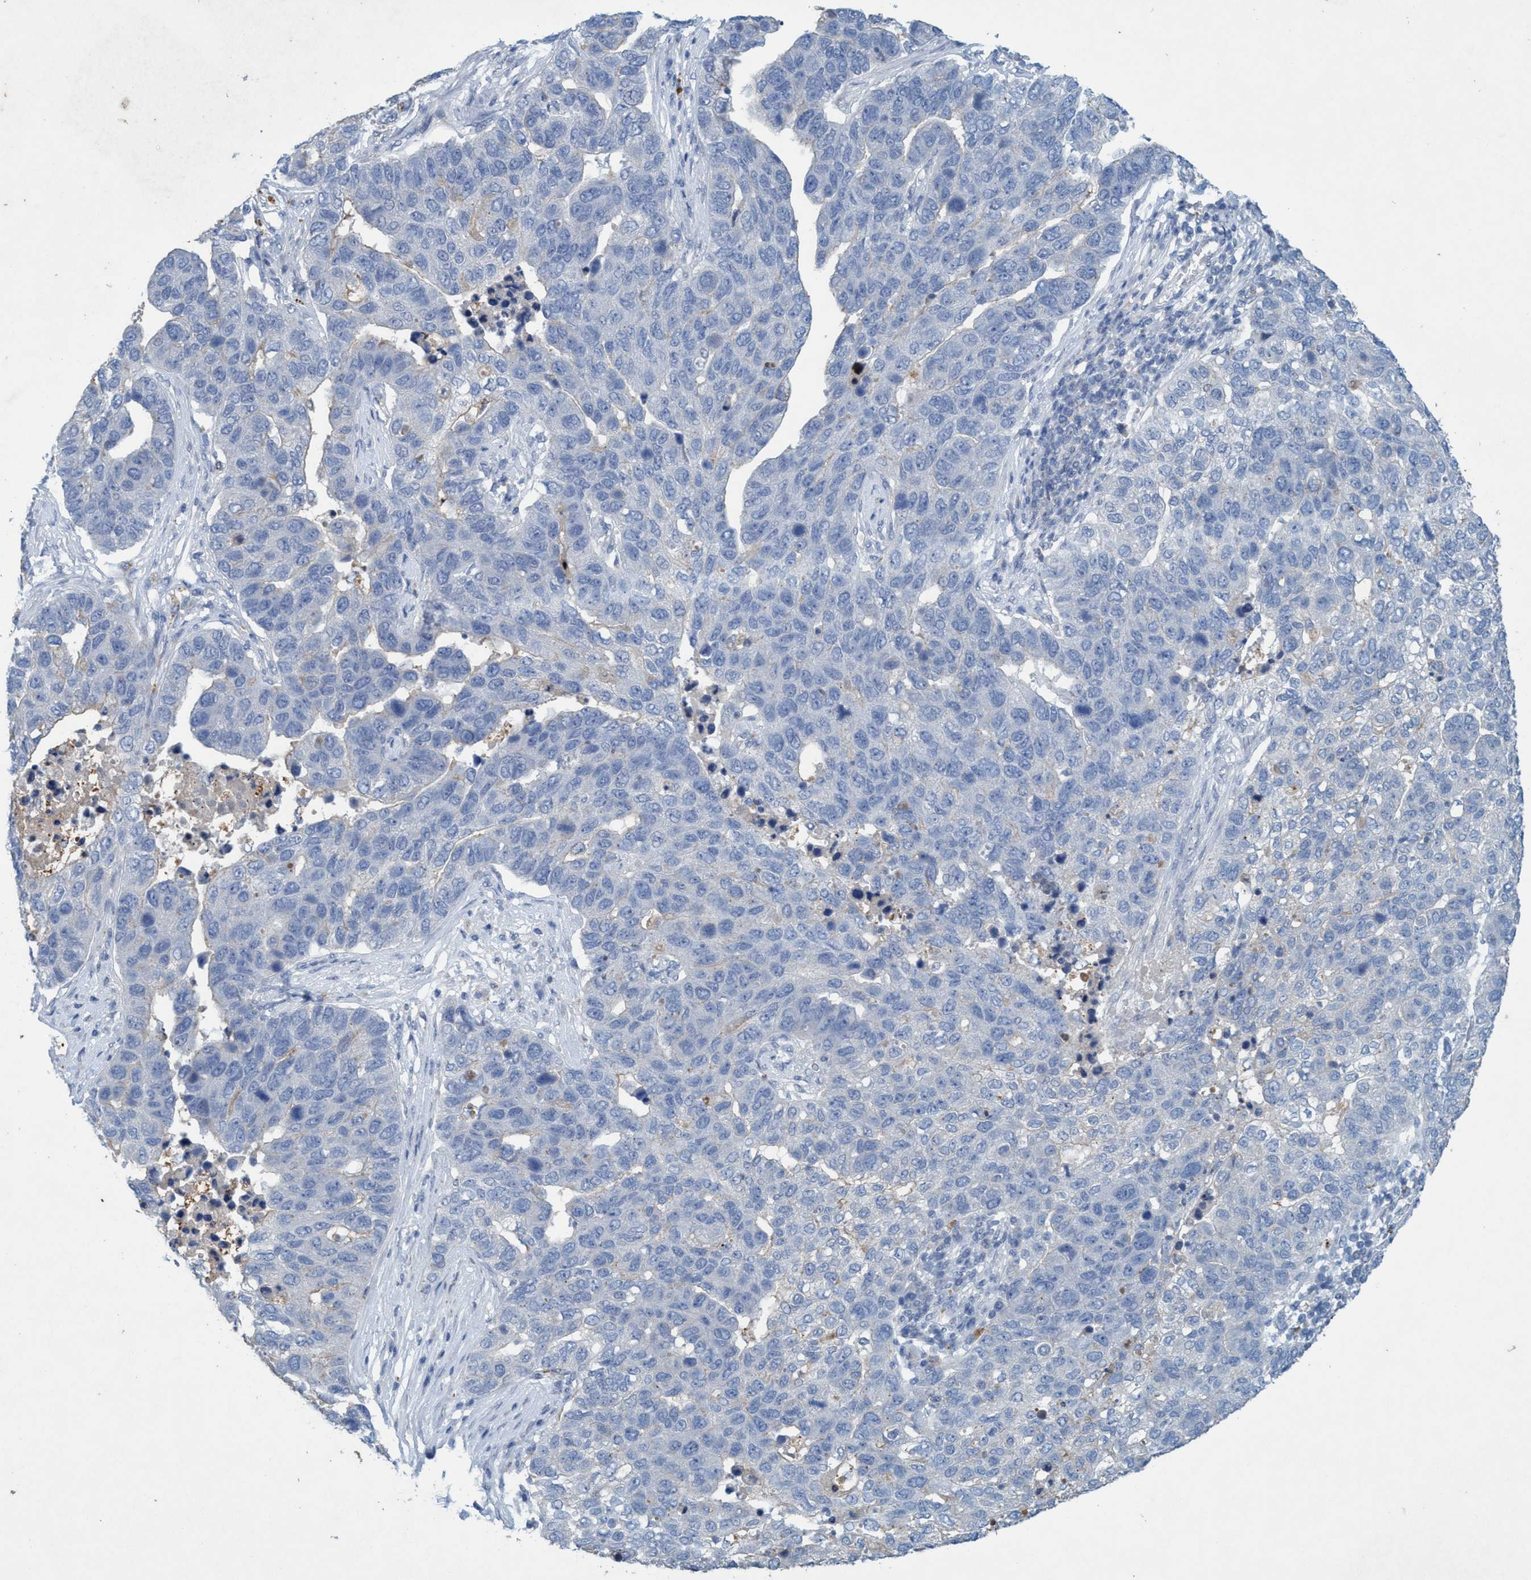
{"staining": {"intensity": "negative", "quantity": "none", "location": "none"}, "tissue": "pancreatic cancer", "cell_type": "Tumor cells", "image_type": "cancer", "snomed": [{"axis": "morphology", "description": "Adenocarcinoma, NOS"}, {"axis": "topography", "description": "Pancreas"}], "caption": "Pancreatic cancer (adenocarcinoma) was stained to show a protein in brown. There is no significant expression in tumor cells.", "gene": "RNF208", "patient": {"sex": "female", "age": 61}}